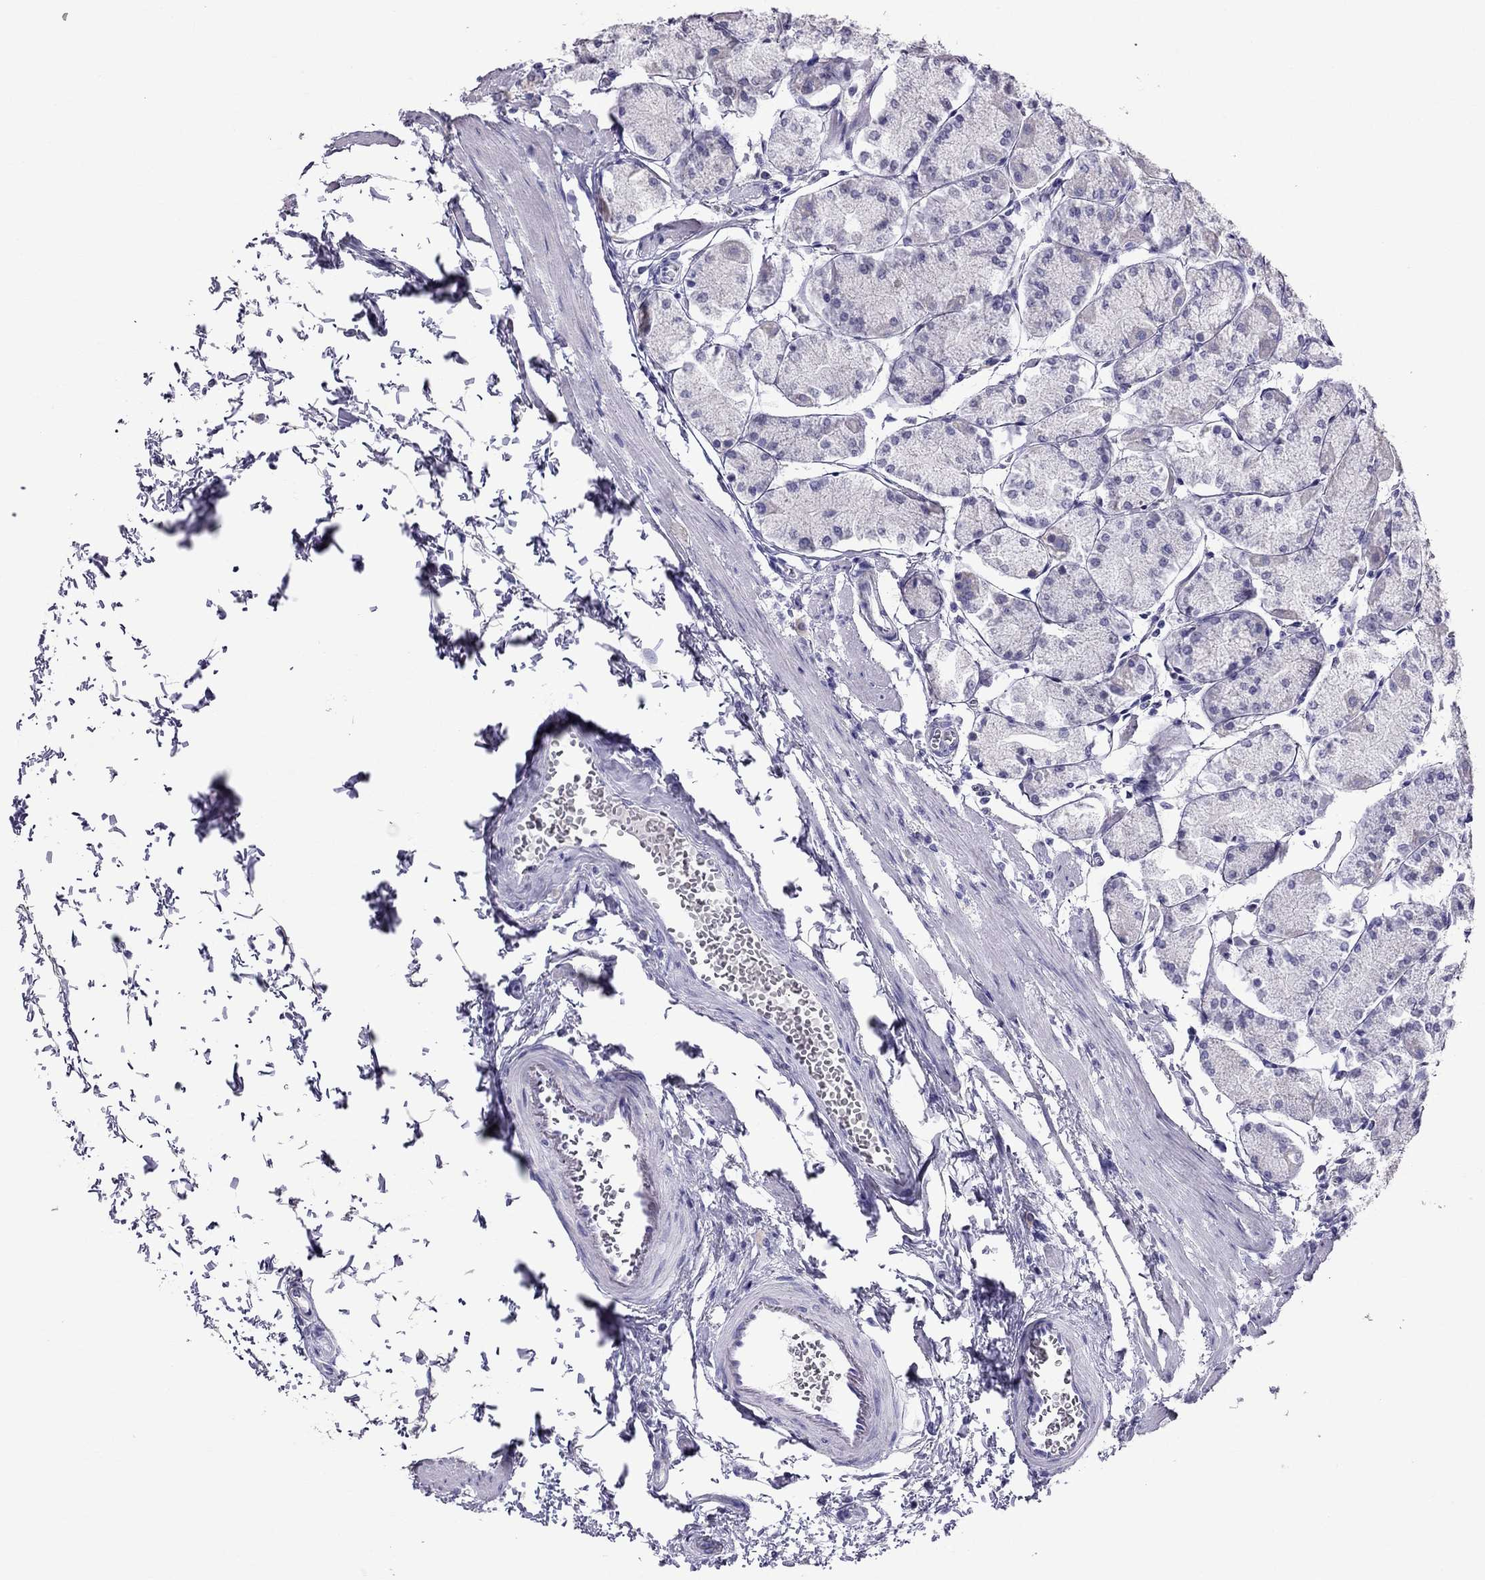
{"staining": {"intensity": "weak", "quantity": "<25%", "location": "cytoplasmic/membranous"}, "tissue": "stomach", "cell_type": "Glandular cells", "image_type": "normal", "snomed": [{"axis": "morphology", "description": "Normal tissue, NOS"}, {"axis": "topography", "description": "Stomach, upper"}], "caption": "Human stomach stained for a protein using immunohistochemistry (IHC) demonstrates no positivity in glandular cells.", "gene": "TTLL13", "patient": {"sex": "male", "age": 60}}